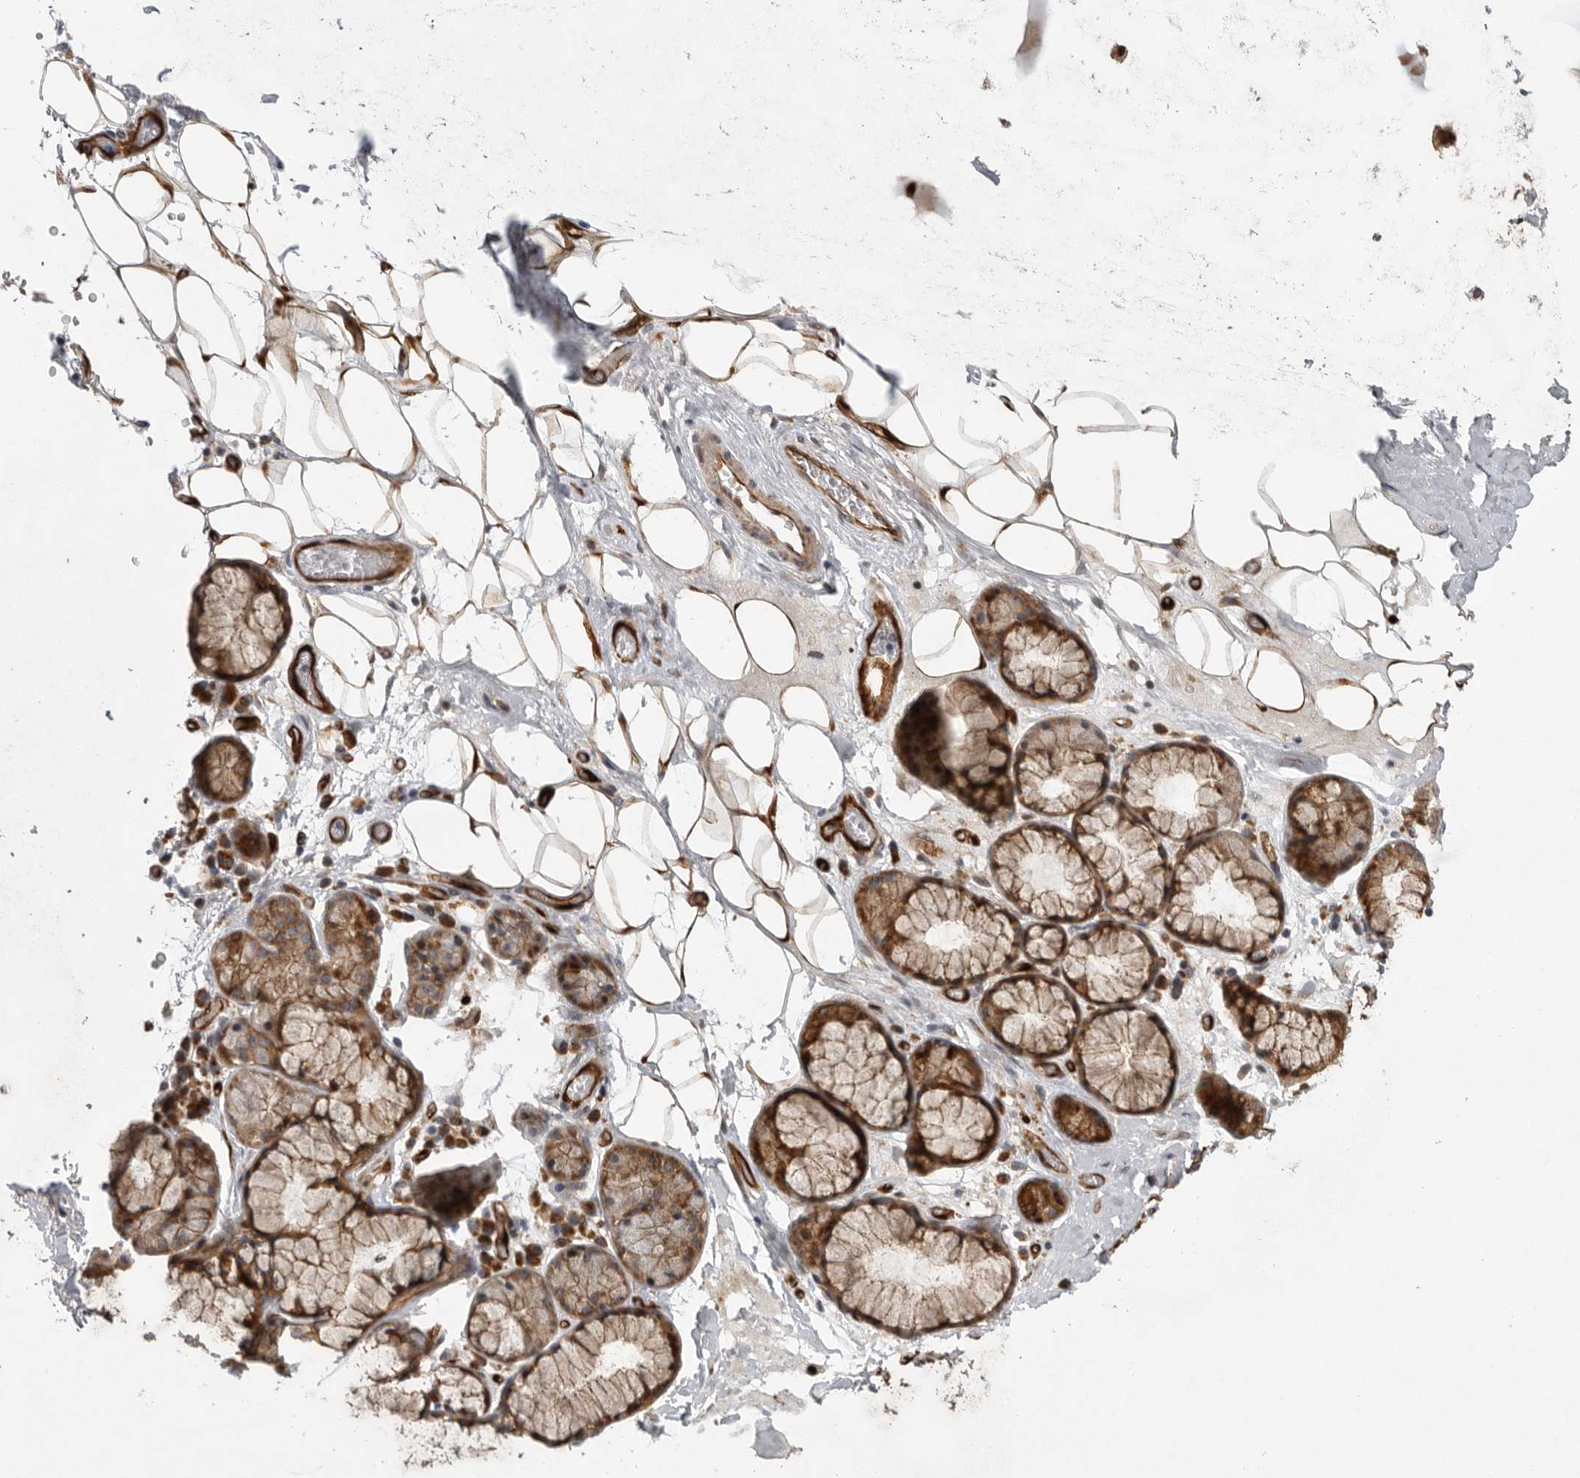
{"staining": {"intensity": "weak", "quantity": ">75%", "location": "cytoplasmic/membranous"}, "tissue": "adipose tissue", "cell_type": "Adipocytes", "image_type": "normal", "snomed": [{"axis": "morphology", "description": "Normal tissue, NOS"}, {"axis": "topography", "description": "Cartilage tissue"}], "caption": "Protein expression by immunohistochemistry (IHC) shows weak cytoplasmic/membranous positivity in approximately >75% of adipocytes in normal adipose tissue. (brown staining indicates protein expression, while blue staining denotes nuclei).", "gene": "MPDZ", "patient": {"sex": "female", "age": 63}}